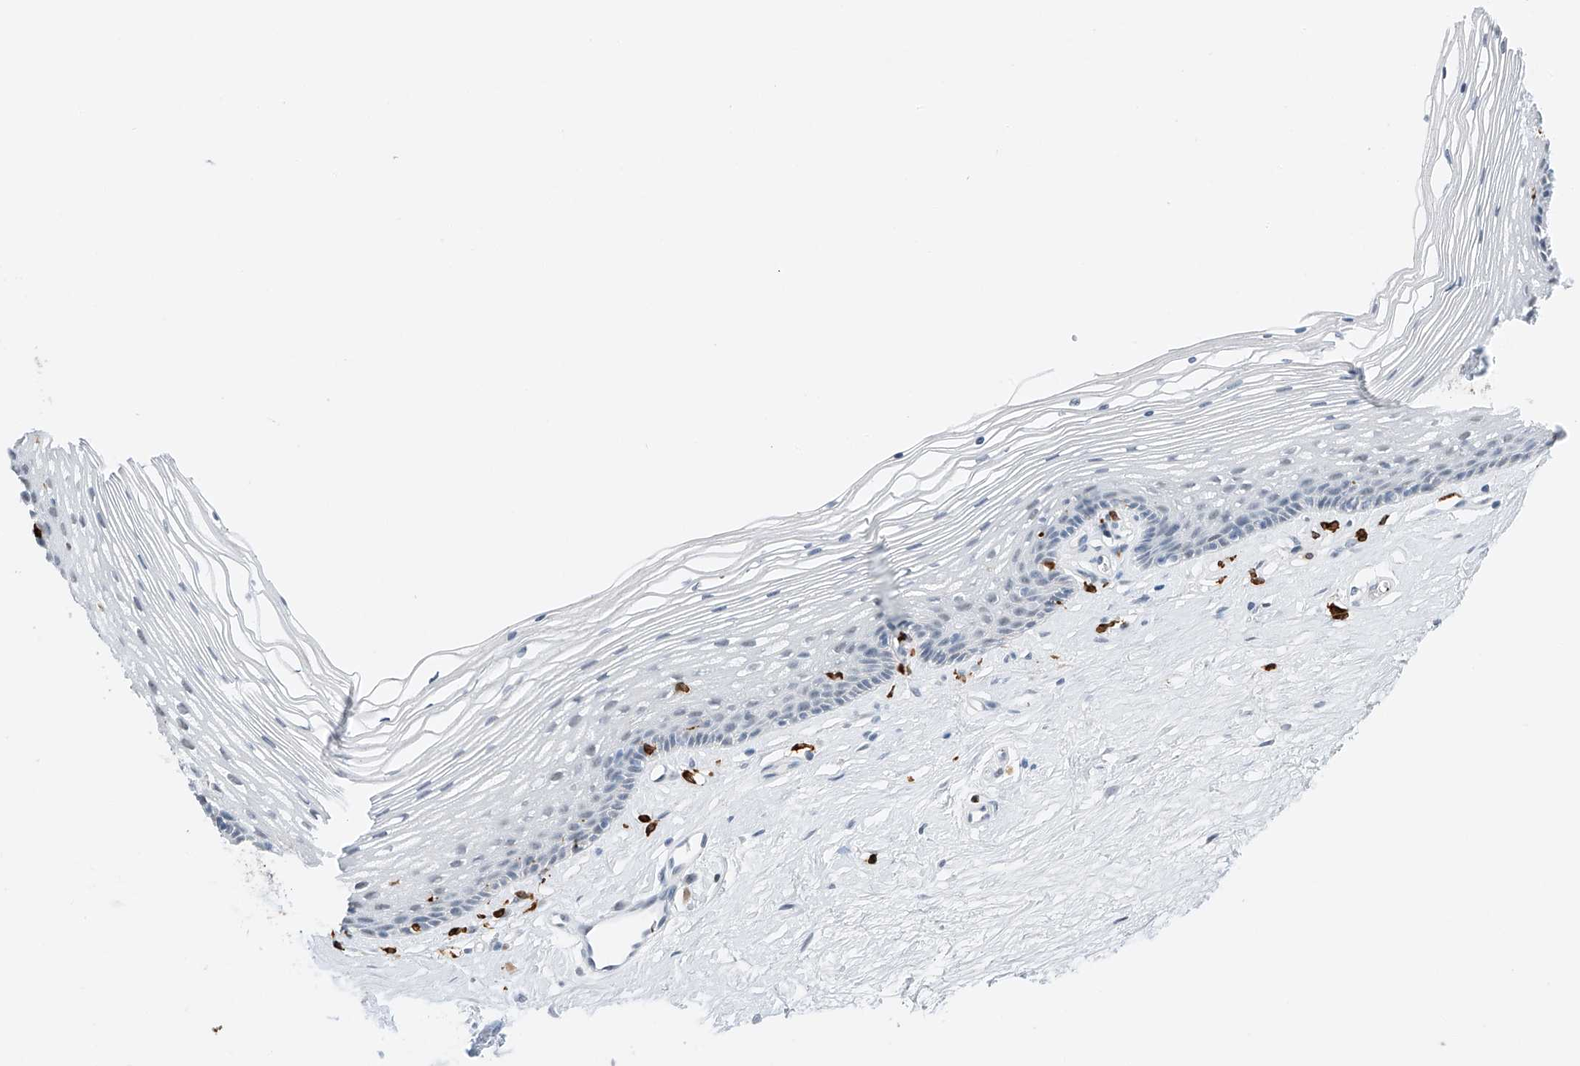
{"staining": {"intensity": "negative", "quantity": "none", "location": "none"}, "tissue": "vagina", "cell_type": "Squamous epithelial cells", "image_type": "normal", "snomed": [{"axis": "morphology", "description": "Normal tissue, NOS"}, {"axis": "topography", "description": "Vagina"}], "caption": "There is no significant positivity in squamous epithelial cells of vagina. (Immunohistochemistry (ihc), brightfield microscopy, high magnification).", "gene": "TBXAS1", "patient": {"sex": "female", "age": 46}}